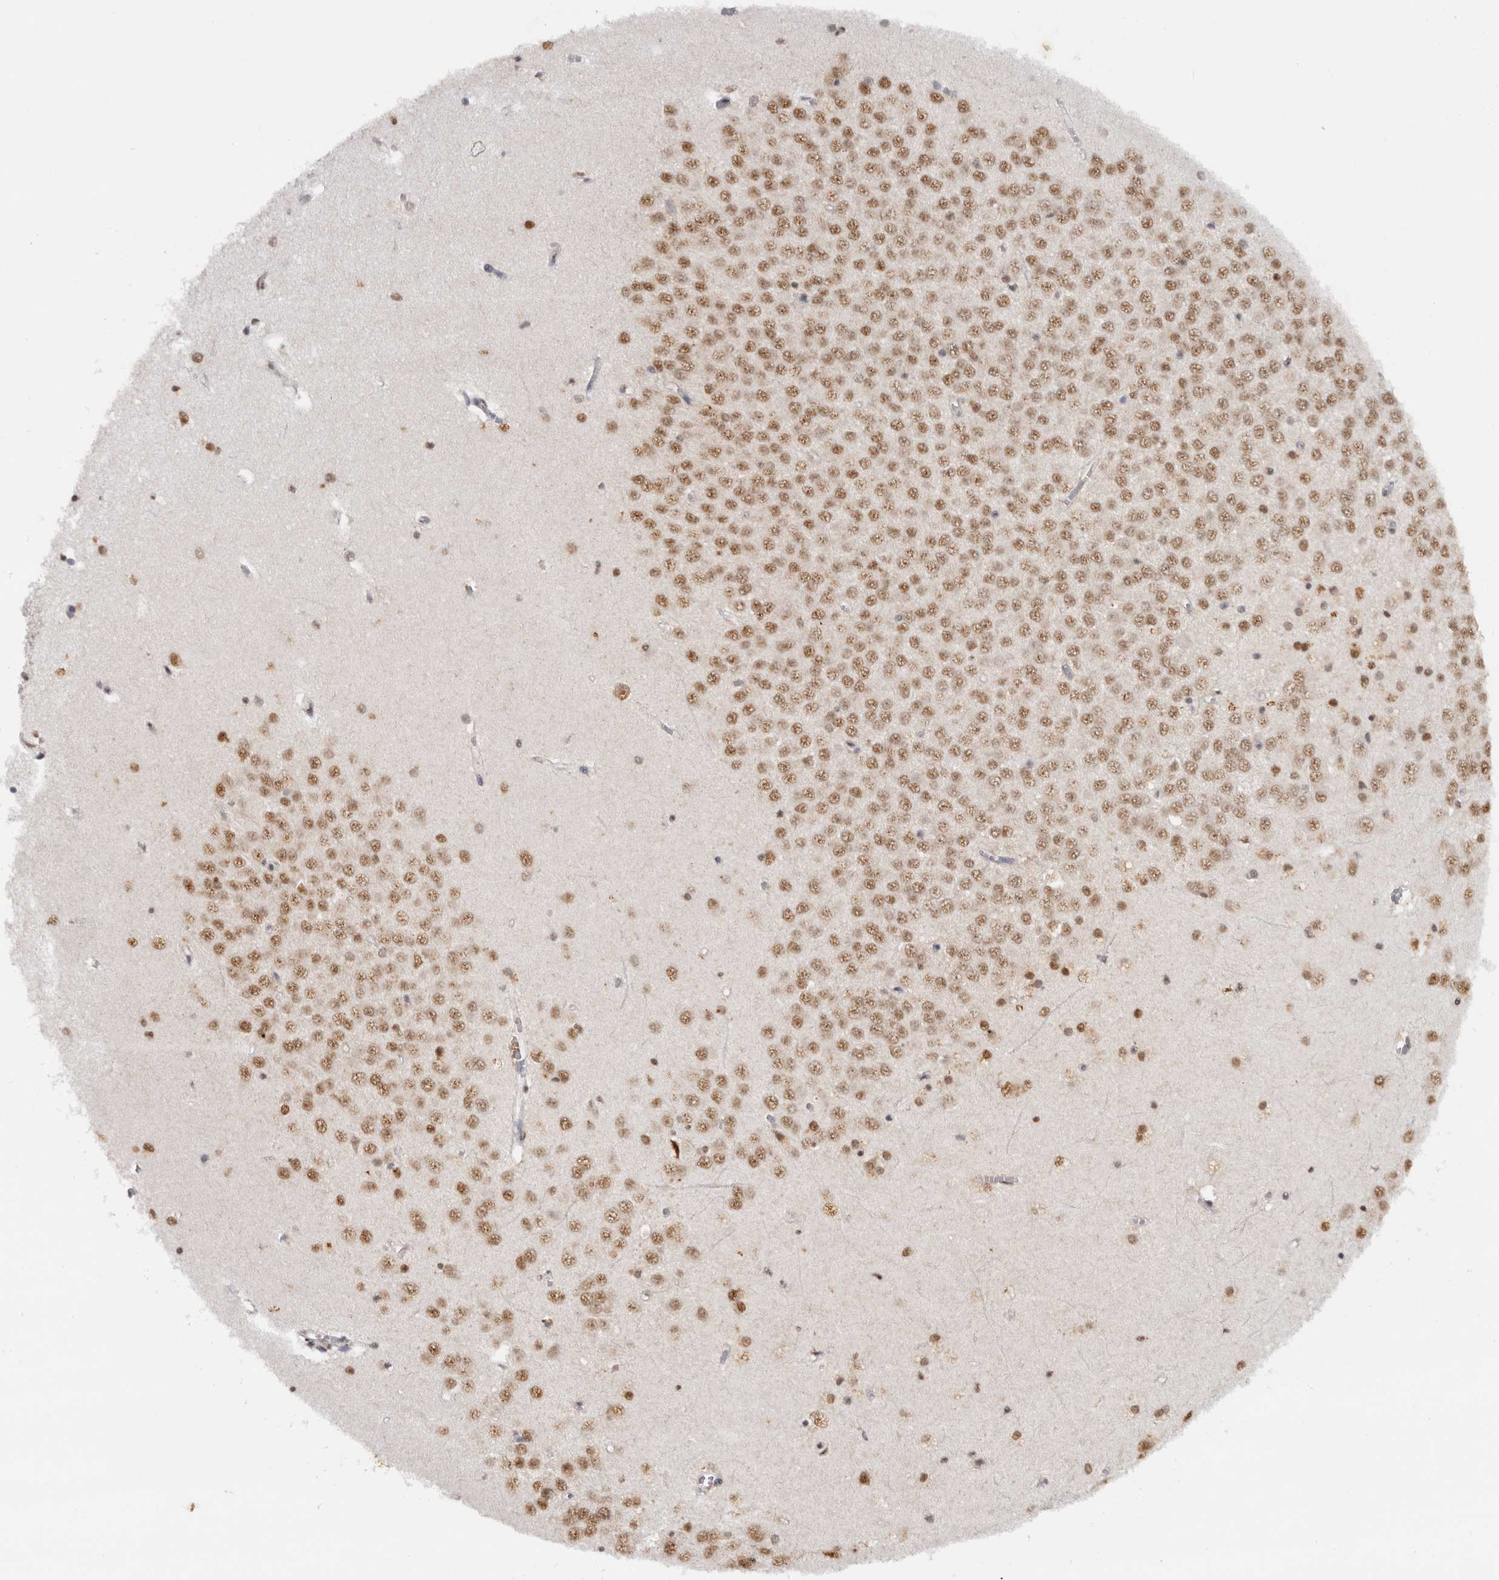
{"staining": {"intensity": "moderate", "quantity": "<25%", "location": "nuclear"}, "tissue": "hippocampus", "cell_type": "Glial cells", "image_type": "normal", "snomed": [{"axis": "morphology", "description": "Normal tissue, NOS"}, {"axis": "topography", "description": "Hippocampus"}], "caption": "A high-resolution image shows immunohistochemistry staining of benign hippocampus, which shows moderate nuclear expression in approximately <25% of glial cells.", "gene": "RPS6KA2", "patient": {"sex": "male", "age": 70}}